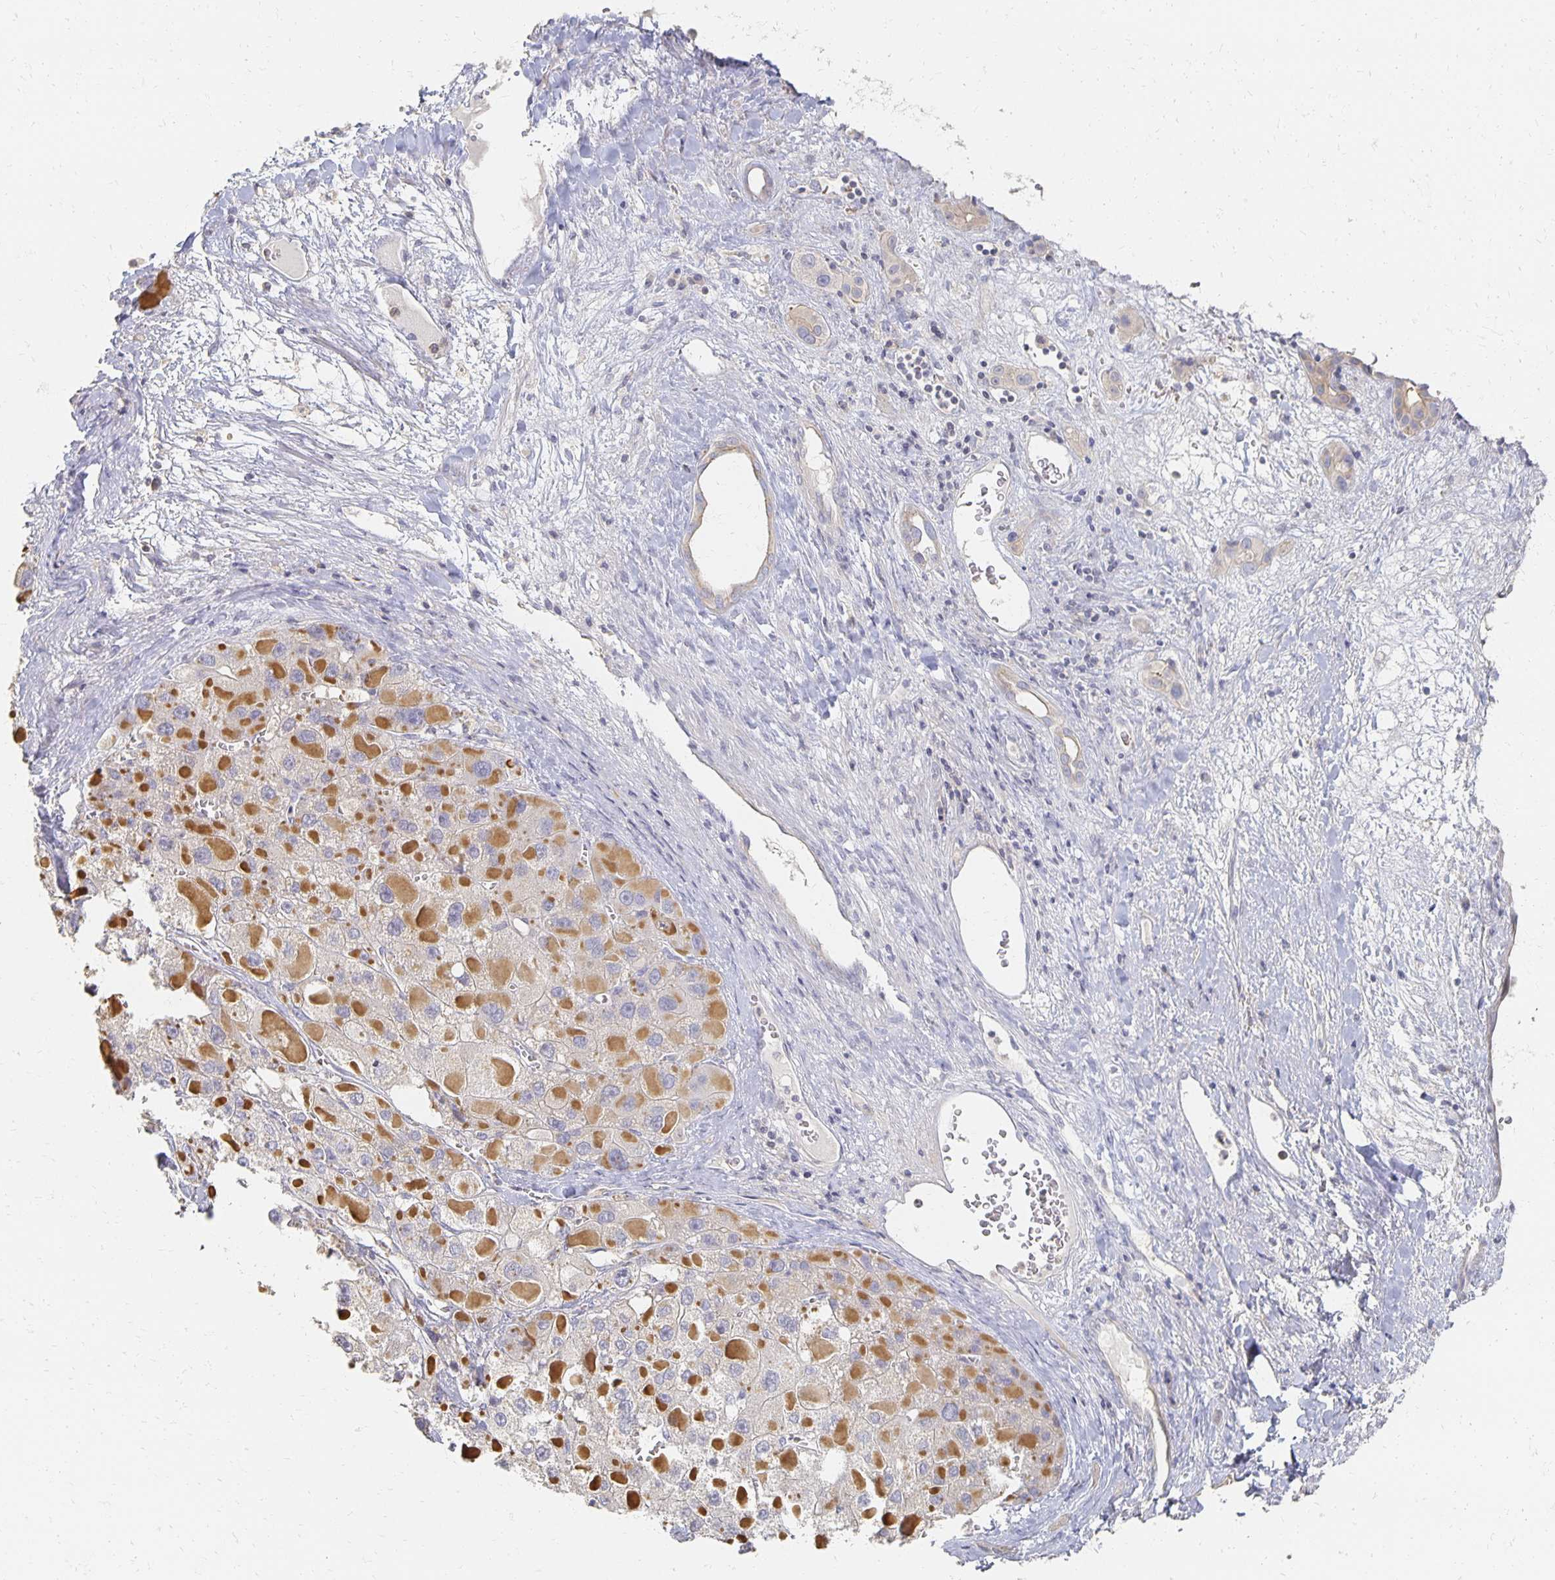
{"staining": {"intensity": "moderate", "quantity": "25%-75%", "location": "cytoplasmic/membranous"}, "tissue": "liver cancer", "cell_type": "Tumor cells", "image_type": "cancer", "snomed": [{"axis": "morphology", "description": "Carcinoma, Hepatocellular, NOS"}, {"axis": "topography", "description": "Liver"}], "caption": "A medium amount of moderate cytoplasmic/membranous staining is seen in approximately 25%-75% of tumor cells in liver hepatocellular carcinoma tissue.", "gene": "CST6", "patient": {"sex": "female", "age": 73}}